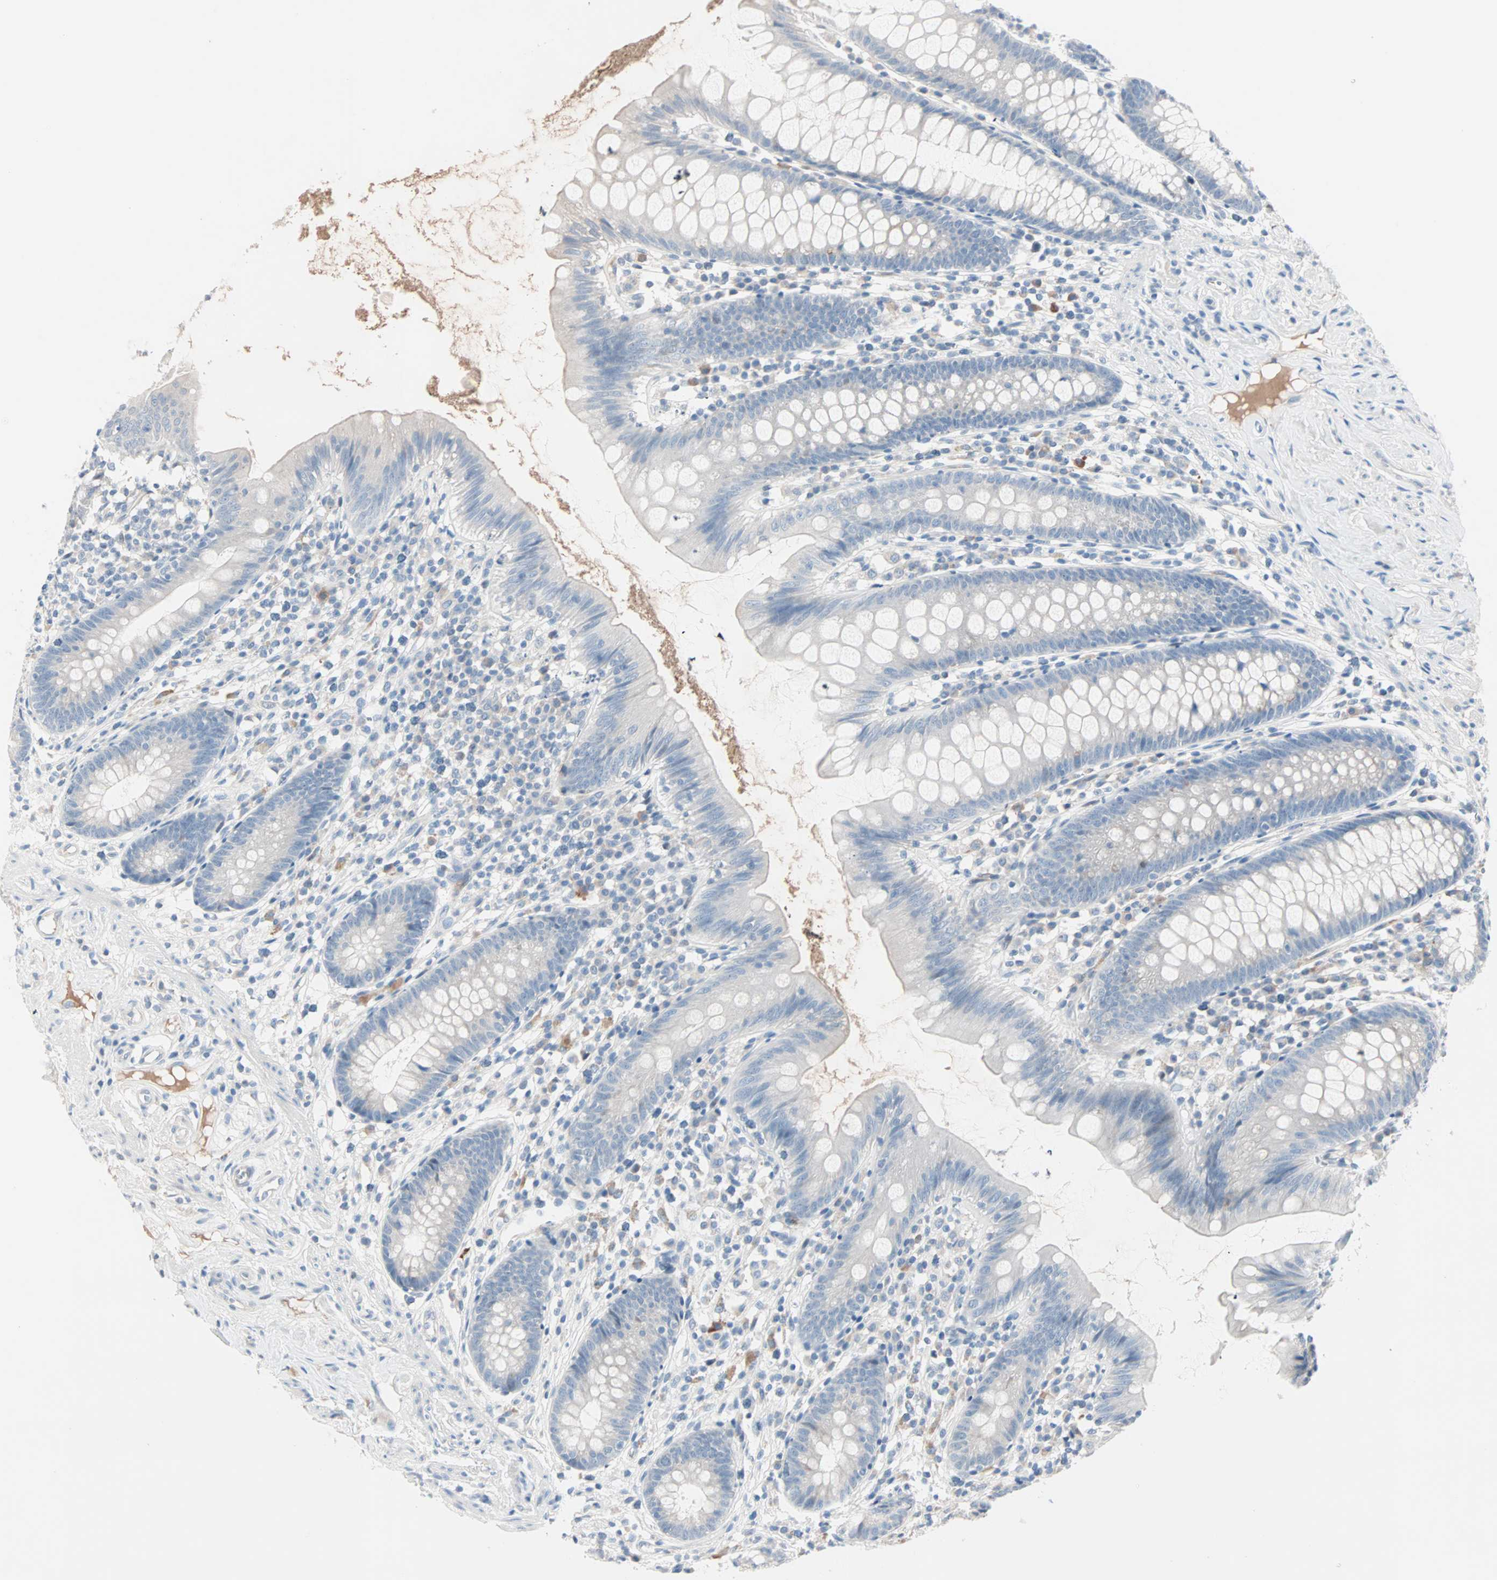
{"staining": {"intensity": "negative", "quantity": "none", "location": "none"}, "tissue": "appendix", "cell_type": "Glandular cells", "image_type": "normal", "snomed": [{"axis": "morphology", "description": "Normal tissue, NOS"}, {"axis": "topography", "description": "Appendix"}], "caption": "Immunohistochemistry (IHC) photomicrograph of normal appendix: appendix stained with DAB (3,3'-diaminobenzidine) demonstrates no significant protein expression in glandular cells.", "gene": "NEFH", "patient": {"sex": "male", "age": 52}}